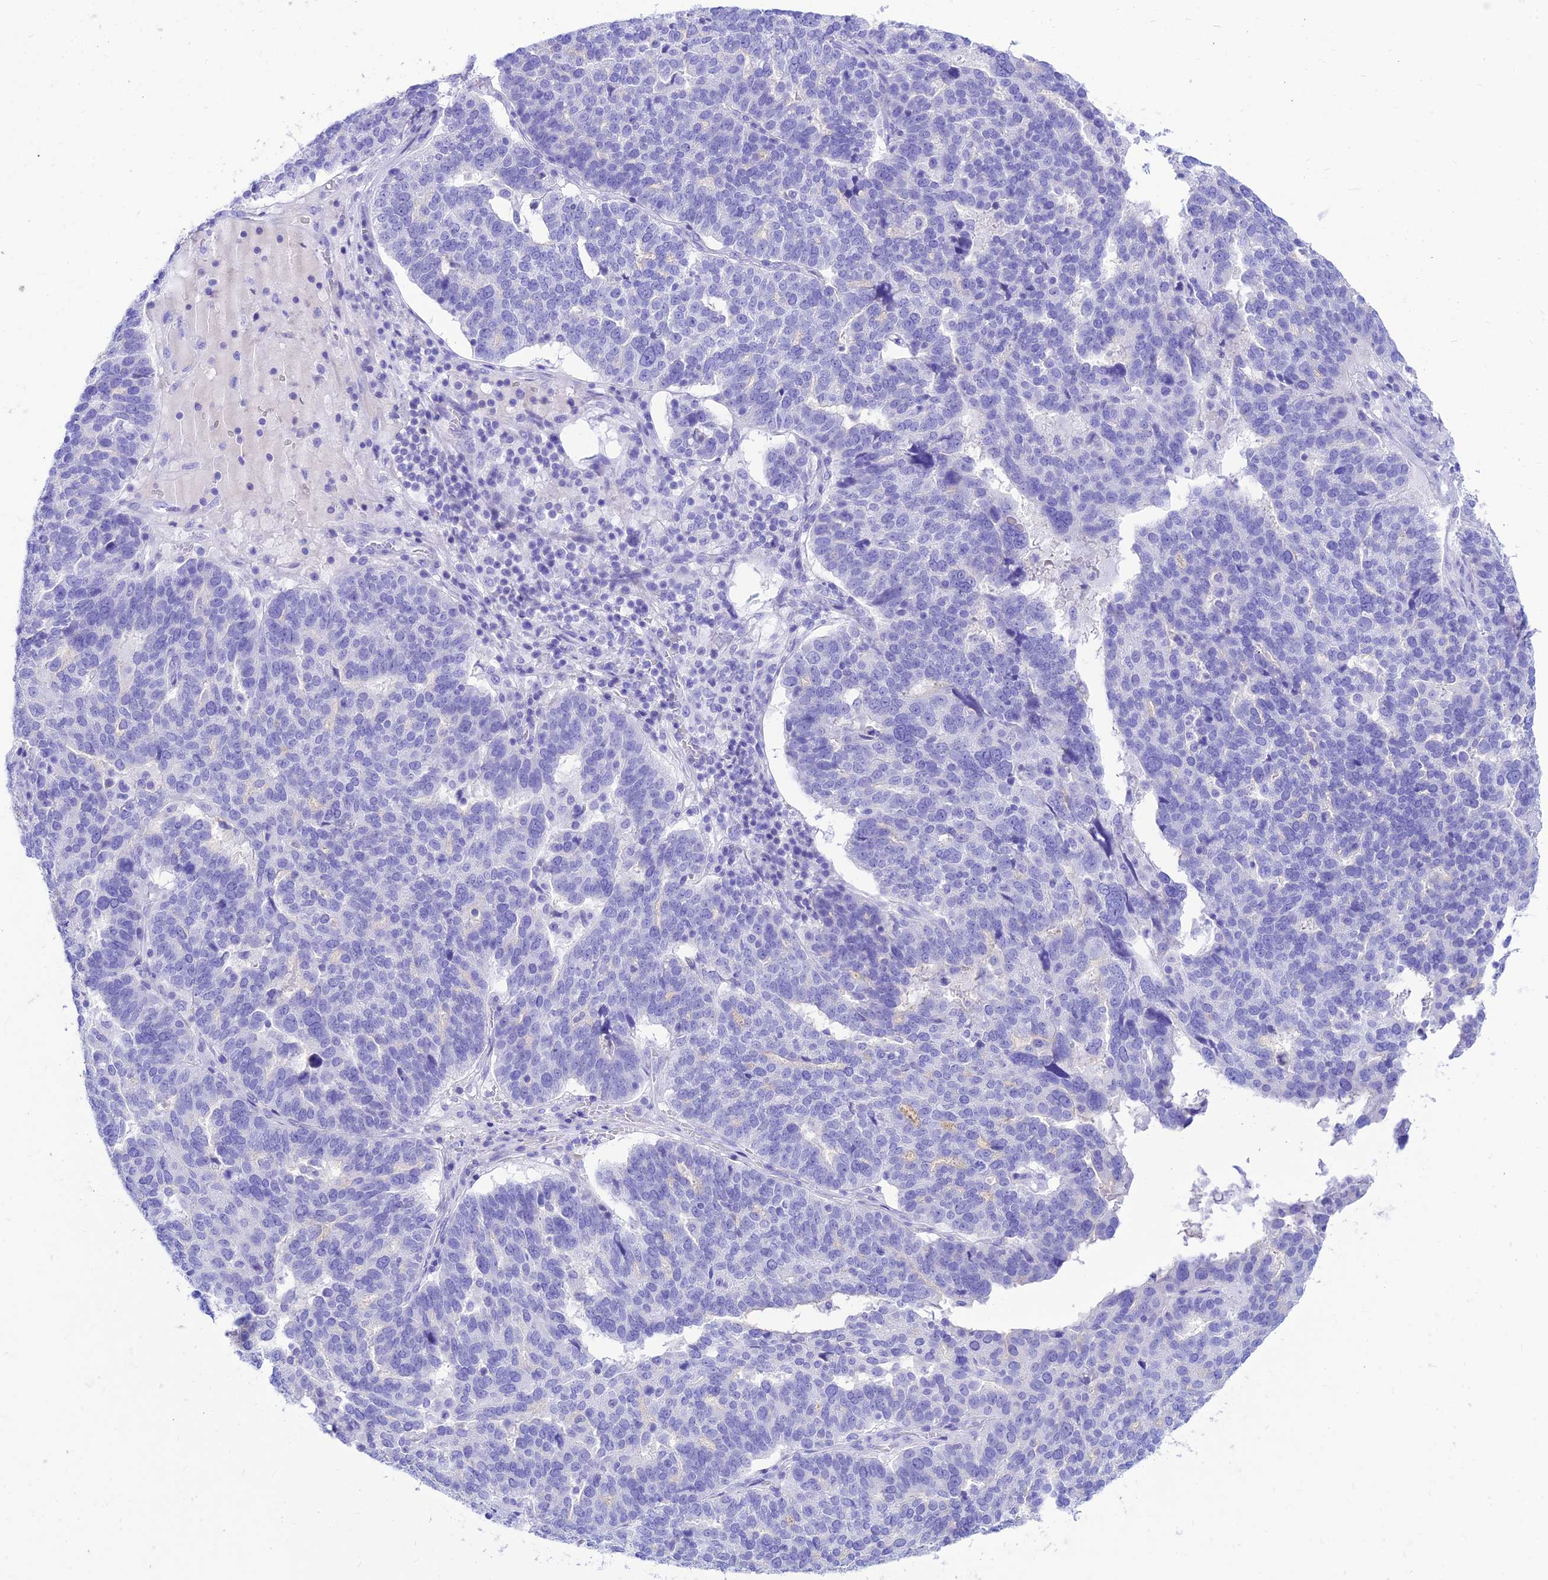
{"staining": {"intensity": "negative", "quantity": "none", "location": "none"}, "tissue": "ovarian cancer", "cell_type": "Tumor cells", "image_type": "cancer", "snomed": [{"axis": "morphology", "description": "Cystadenocarcinoma, serous, NOS"}, {"axis": "topography", "description": "Ovary"}], "caption": "Protein analysis of ovarian cancer (serous cystadenocarcinoma) exhibits no significant staining in tumor cells.", "gene": "PRNP", "patient": {"sex": "female", "age": 59}}